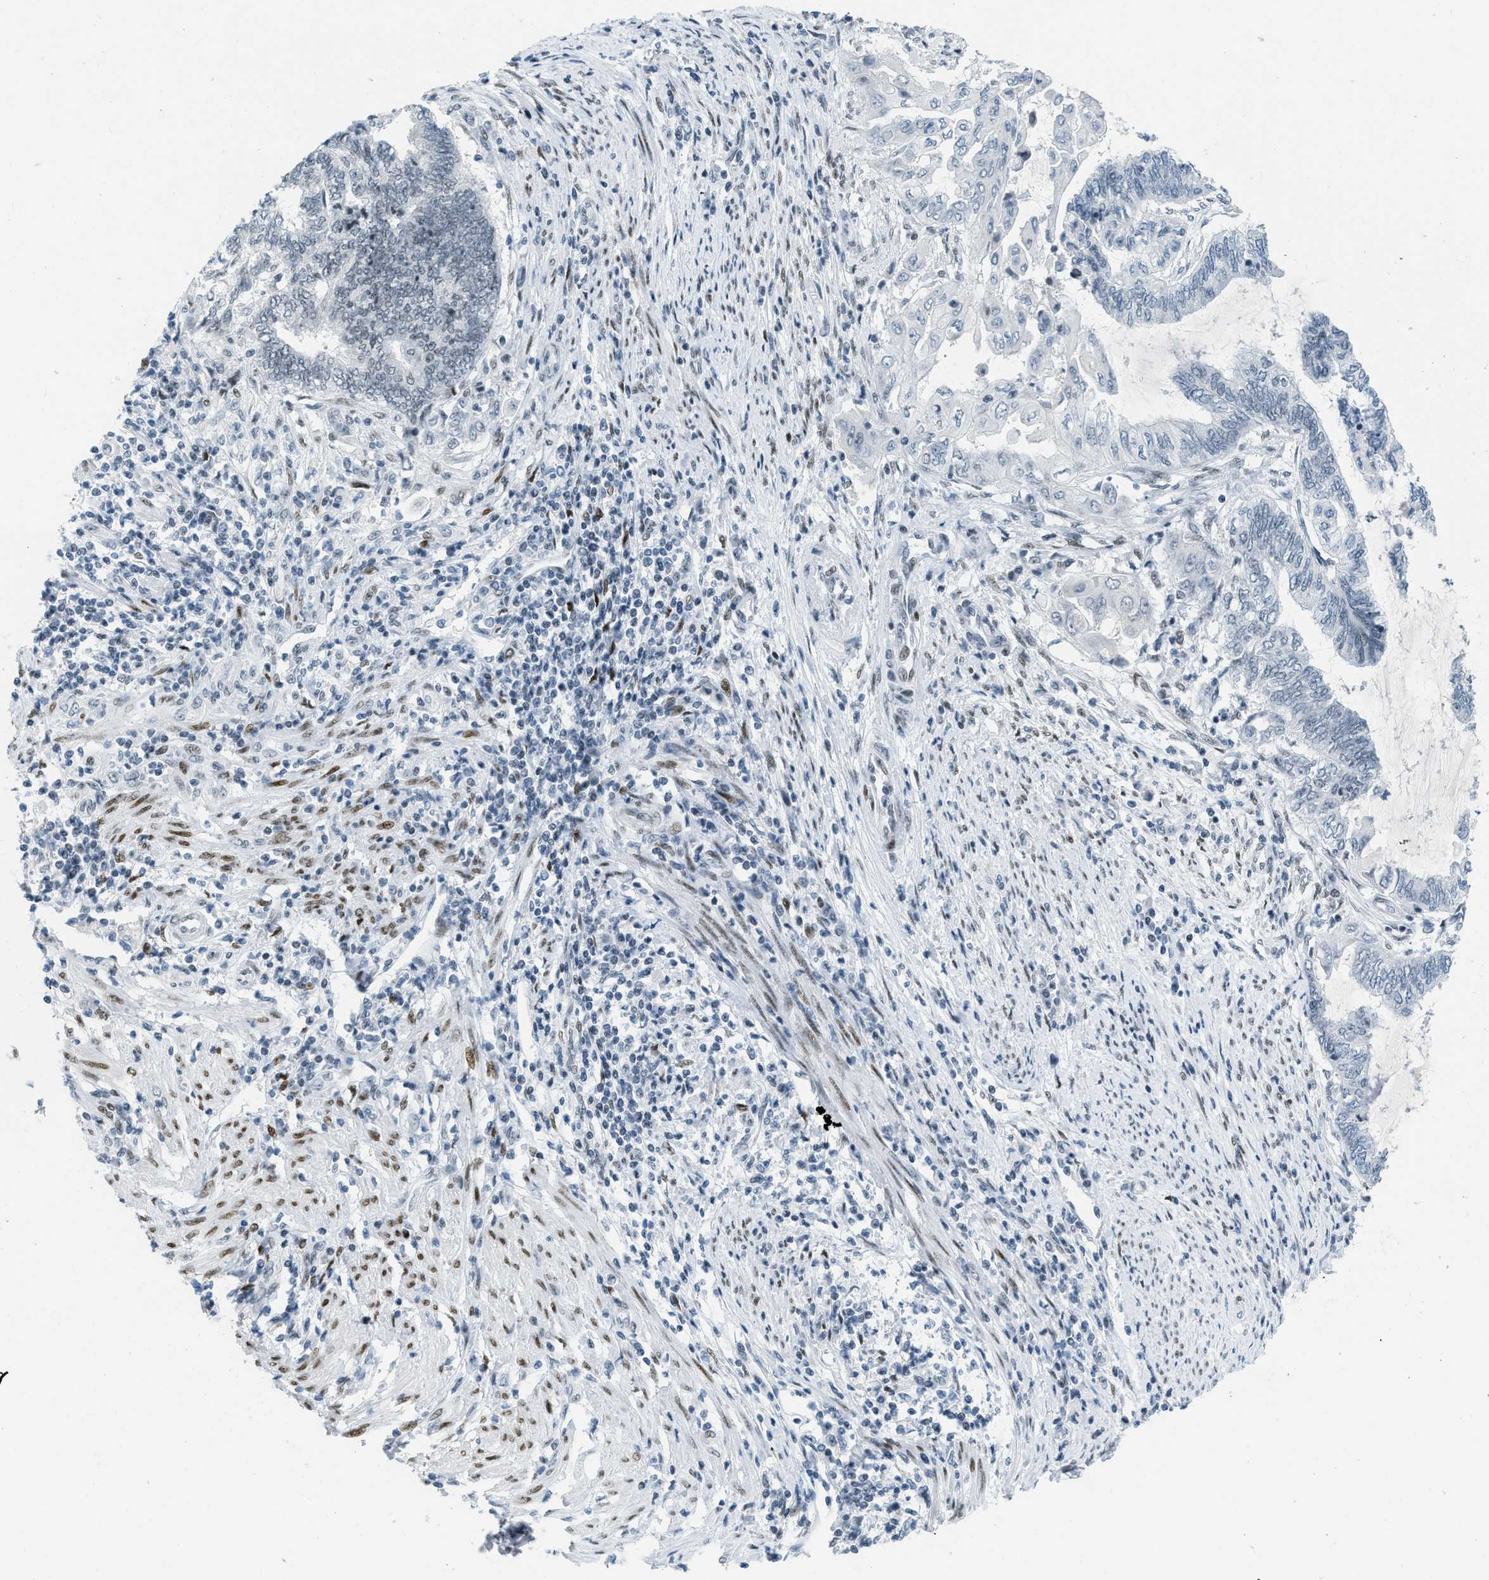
{"staining": {"intensity": "negative", "quantity": "none", "location": "none"}, "tissue": "endometrial cancer", "cell_type": "Tumor cells", "image_type": "cancer", "snomed": [{"axis": "morphology", "description": "Adenocarcinoma, NOS"}, {"axis": "topography", "description": "Uterus"}, {"axis": "topography", "description": "Endometrium"}], "caption": "This is an immunohistochemistry micrograph of human endometrial cancer. There is no expression in tumor cells.", "gene": "PBX1", "patient": {"sex": "female", "age": 70}}